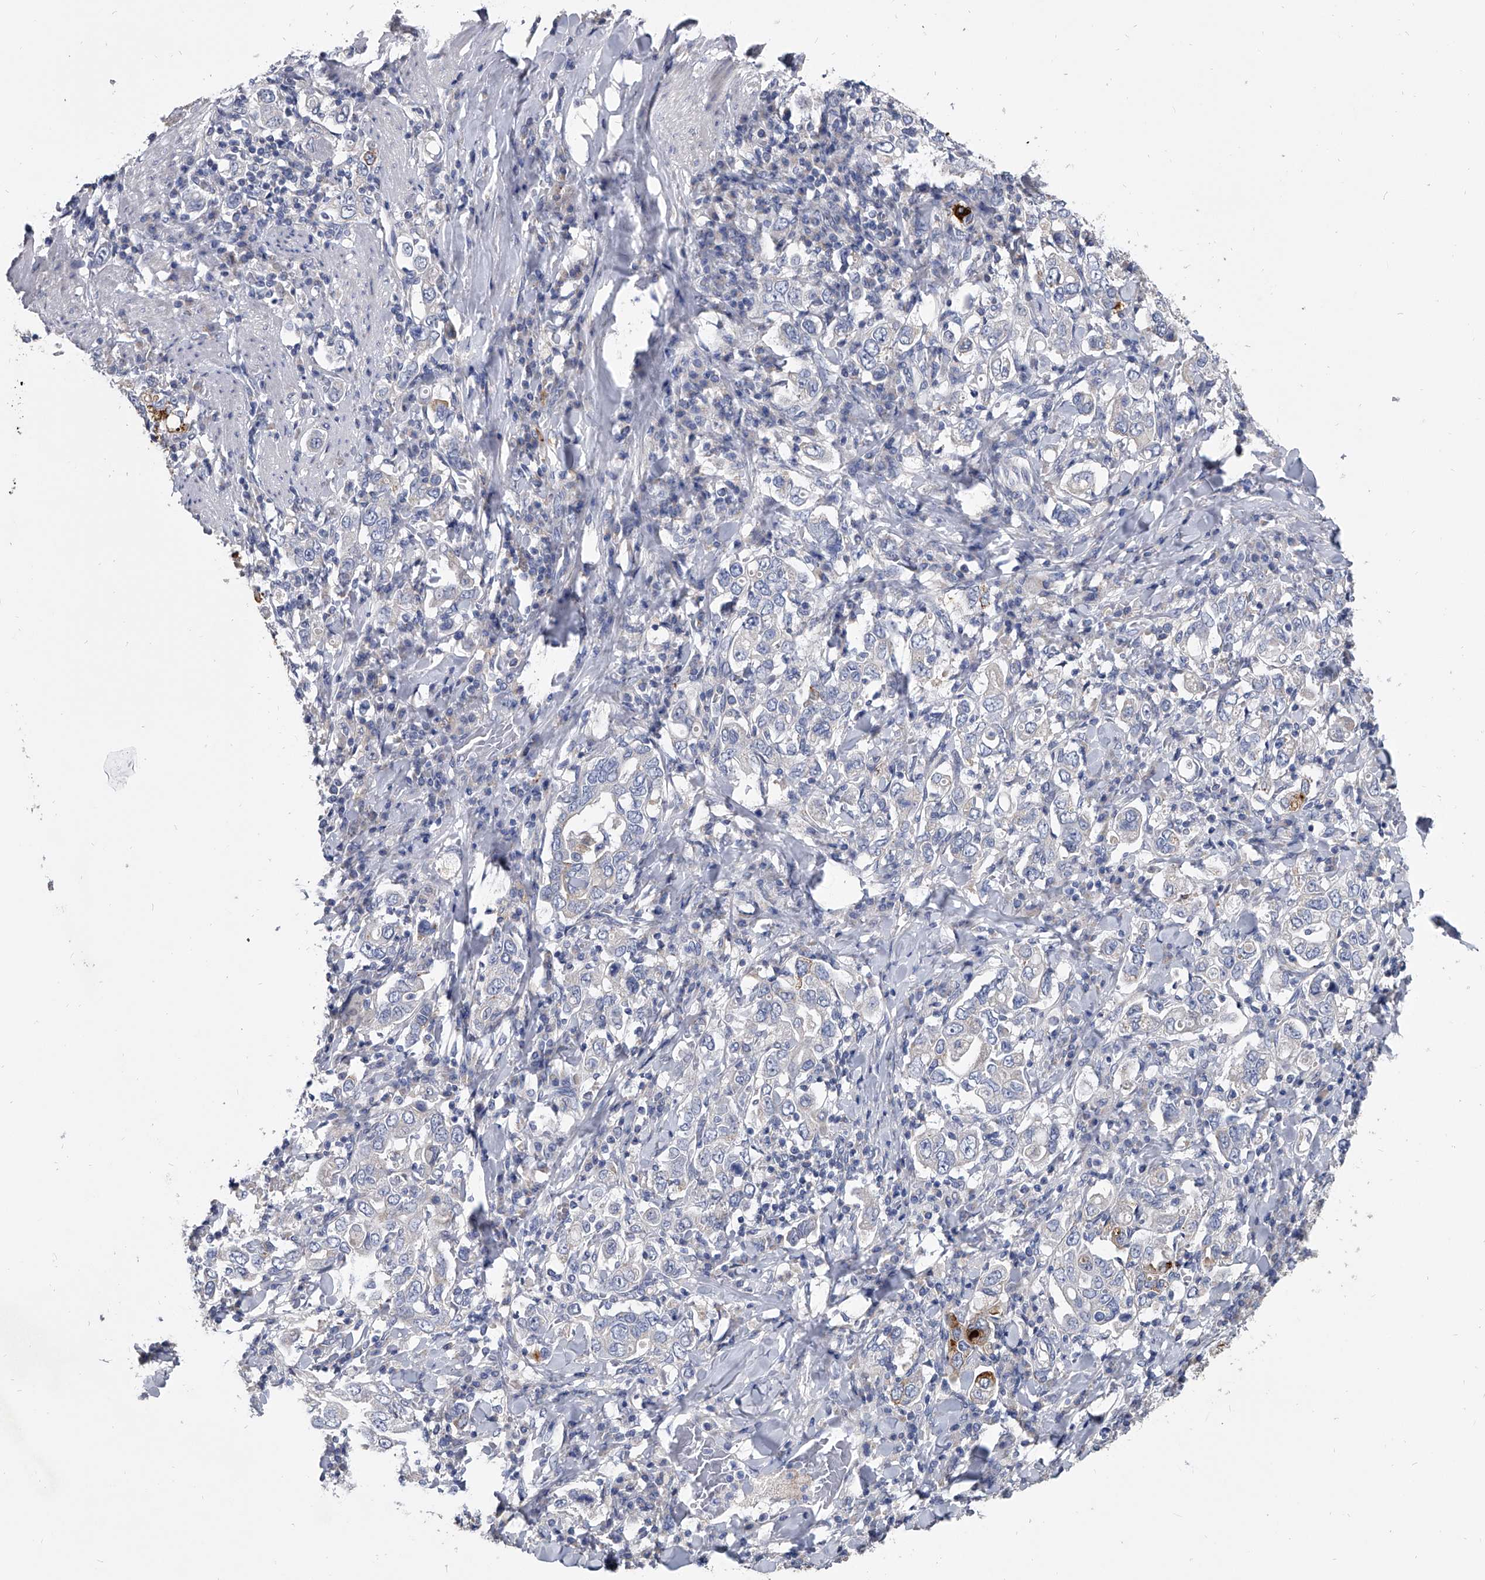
{"staining": {"intensity": "negative", "quantity": "none", "location": "none"}, "tissue": "stomach cancer", "cell_type": "Tumor cells", "image_type": "cancer", "snomed": [{"axis": "morphology", "description": "Adenocarcinoma, NOS"}, {"axis": "topography", "description": "Stomach, upper"}], "caption": "High magnification brightfield microscopy of stomach cancer (adenocarcinoma) stained with DAB (3,3'-diaminobenzidine) (brown) and counterstained with hematoxylin (blue): tumor cells show no significant staining.", "gene": "SPP1", "patient": {"sex": "male", "age": 62}}